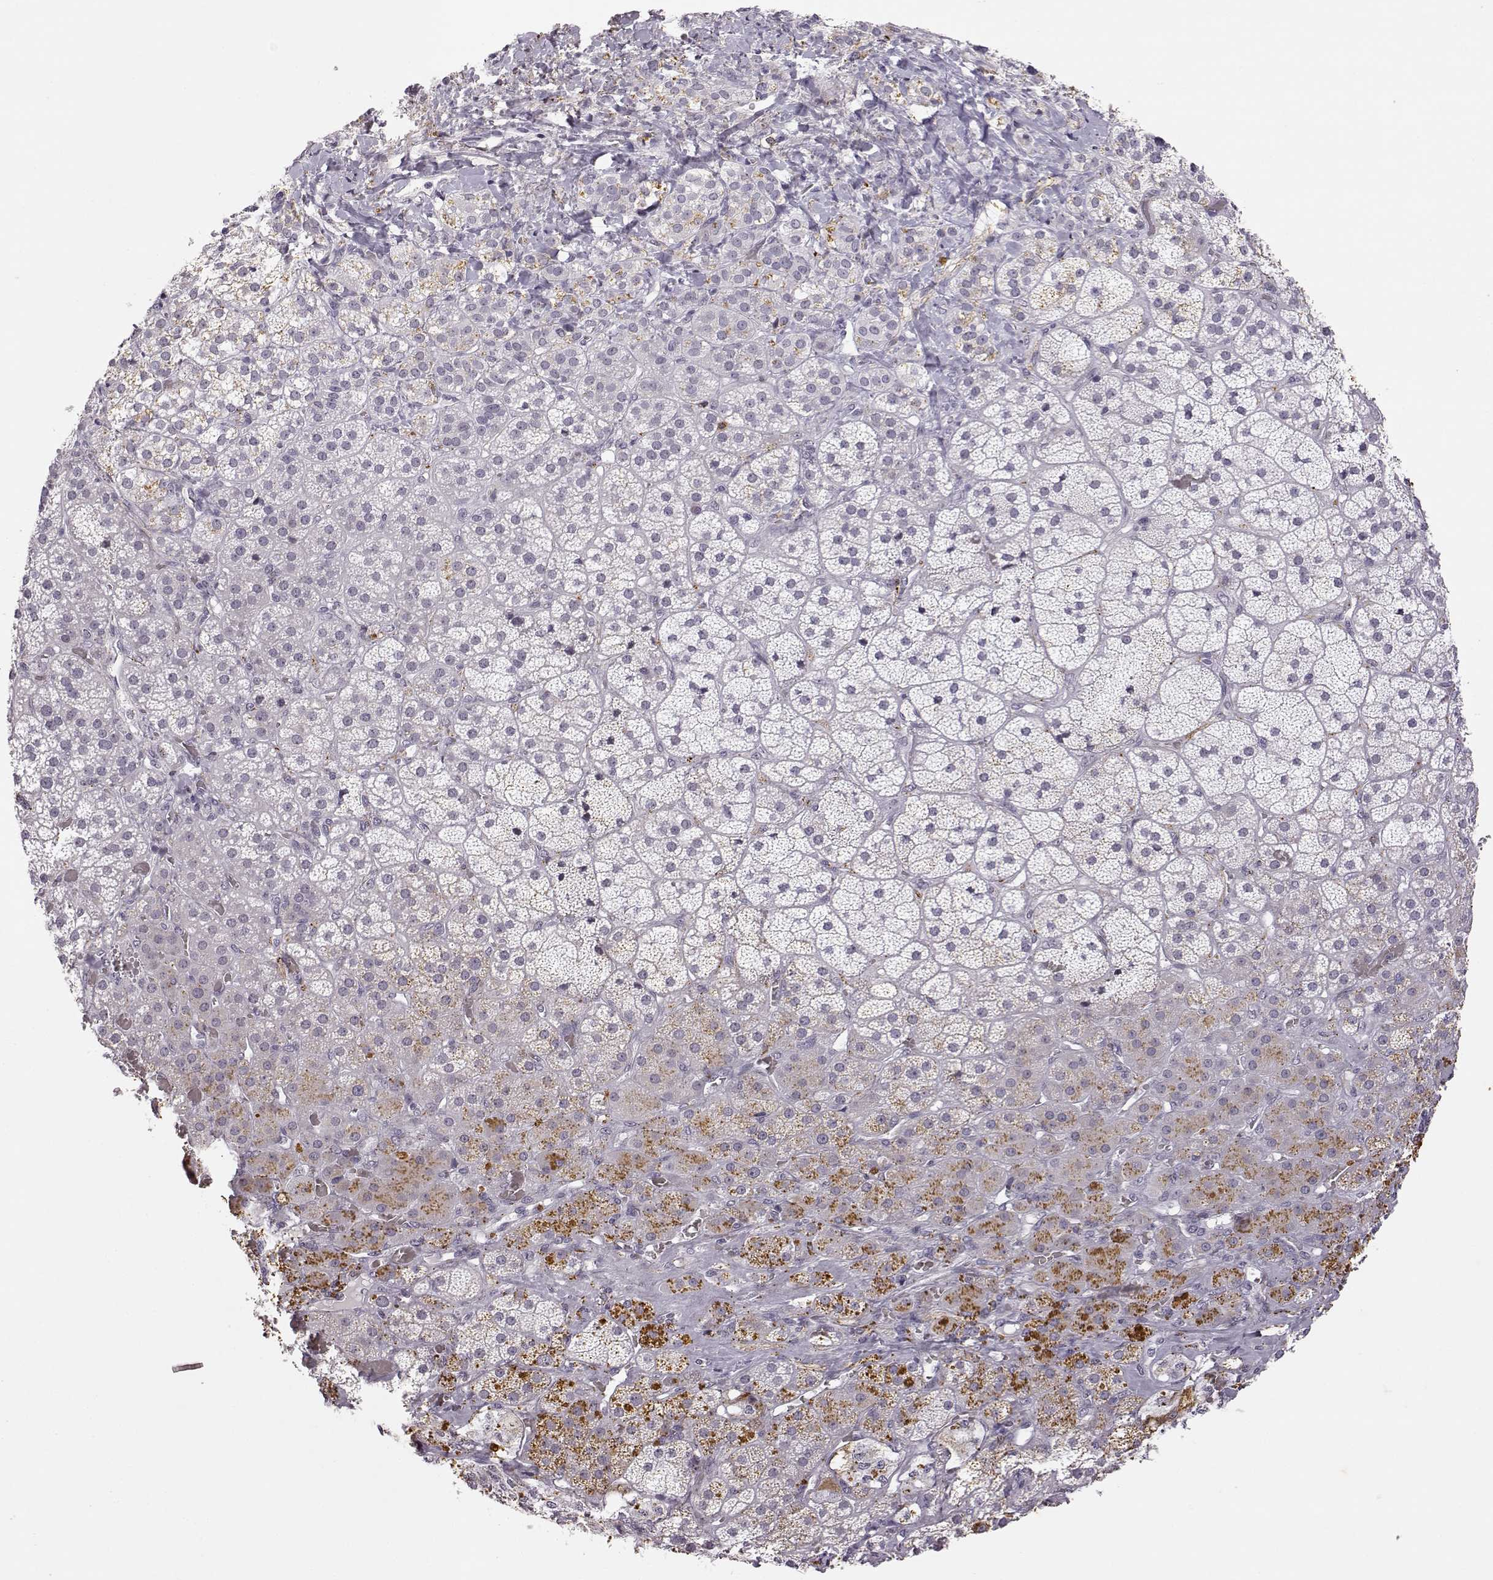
{"staining": {"intensity": "strong", "quantity": "<25%", "location": "cytoplasmic/membranous"}, "tissue": "adrenal gland", "cell_type": "Glandular cells", "image_type": "normal", "snomed": [{"axis": "morphology", "description": "Normal tissue, NOS"}, {"axis": "topography", "description": "Adrenal gland"}], "caption": "Strong cytoplasmic/membranous positivity is appreciated in about <25% of glandular cells in unremarkable adrenal gland.", "gene": "VGF", "patient": {"sex": "male", "age": 57}}